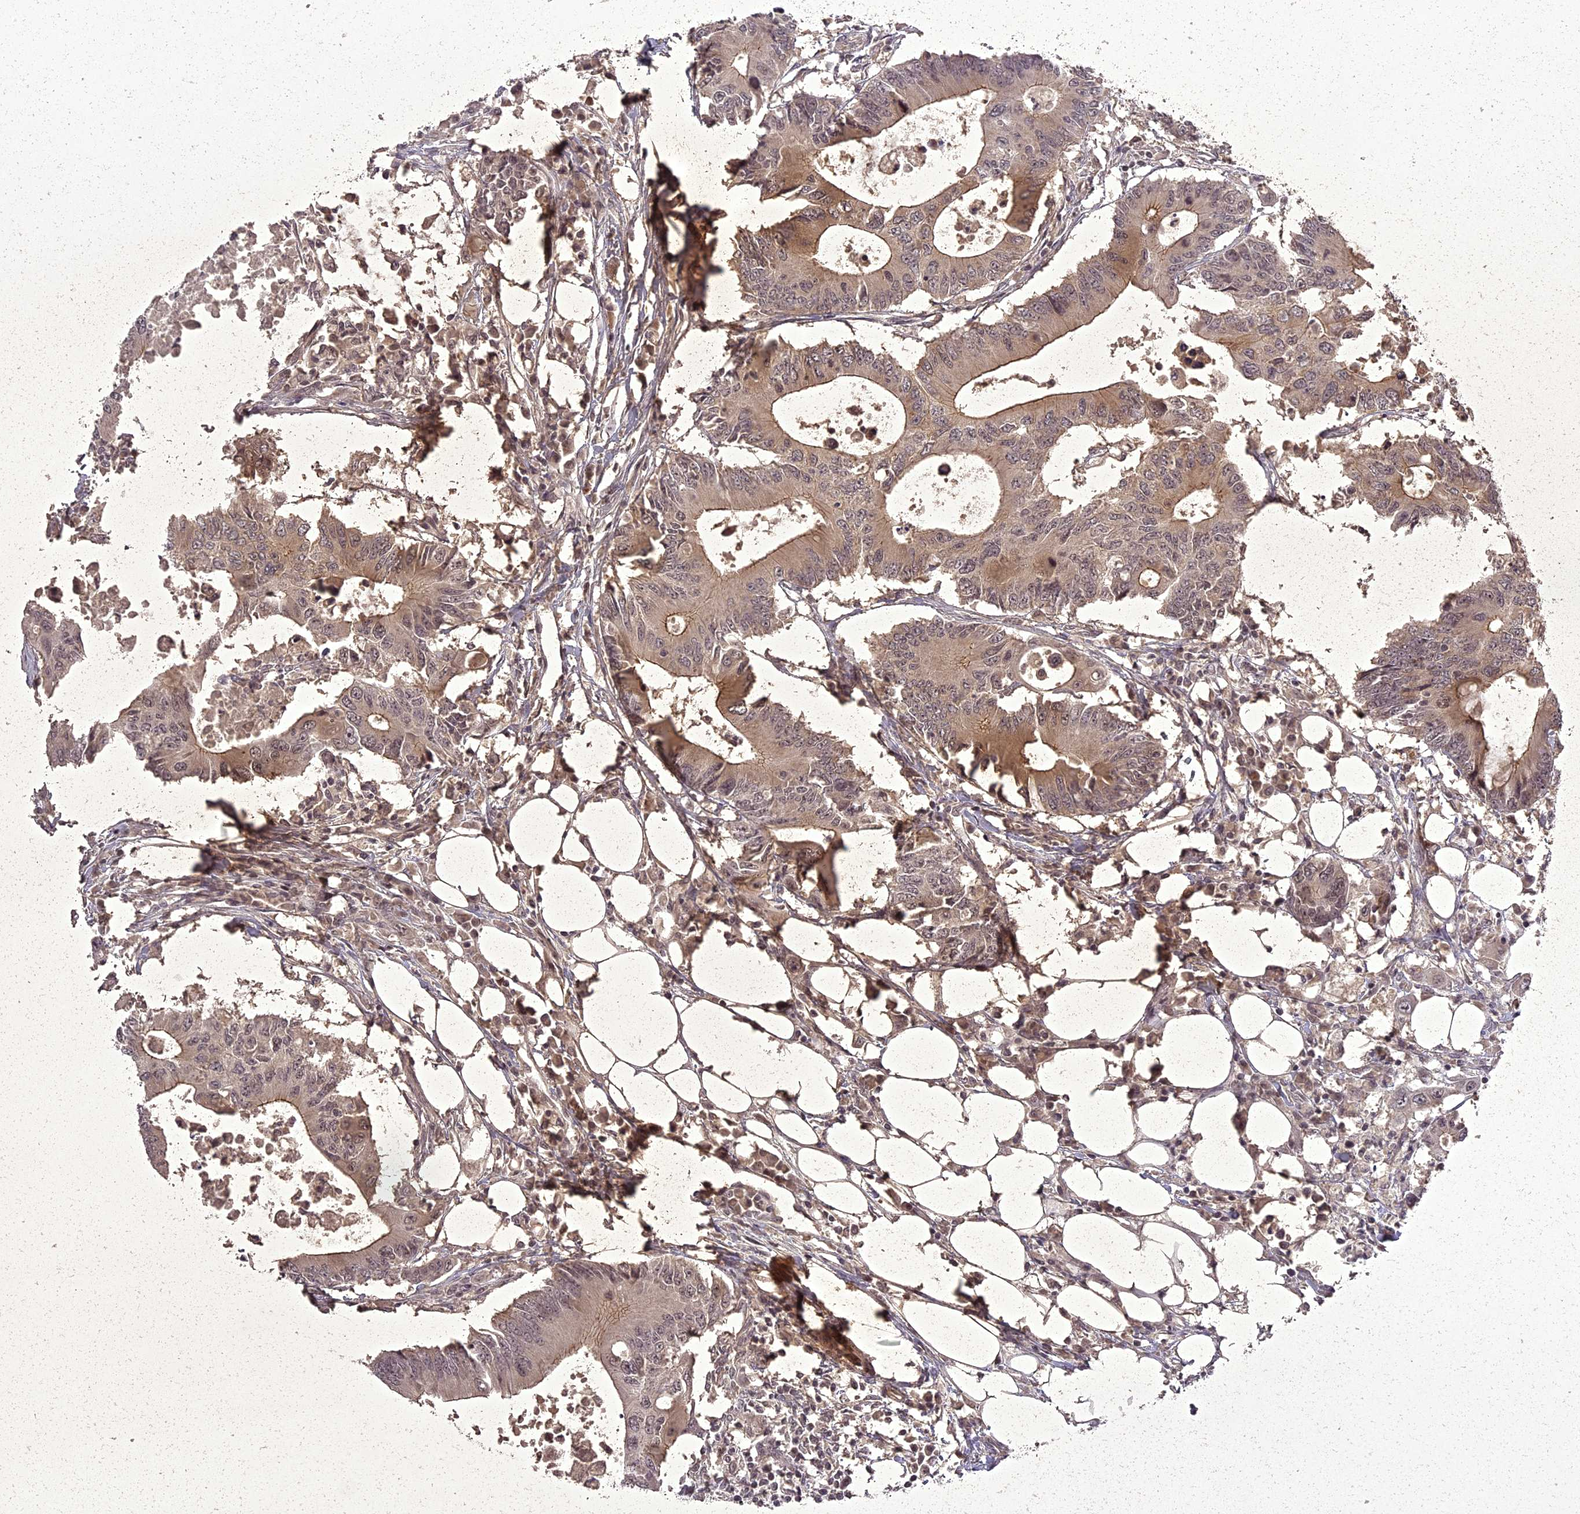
{"staining": {"intensity": "moderate", "quantity": "25%-75%", "location": "cytoplasmic/membranous"}, "tissue": "colorectal cancer", "cell_type": "Tumor cells", "image_type": "cancer", "snomed": [{"axis": "morphology", "description": "Adenocarcinoma, NOS"}, {"axis": "topography", "description": "Colon"}], "caption": "Tumor cells display moderate cytoplasmic/membranous staining in about 25%-75% of cells in colorectal adenocarcinoma. Nuclei are stained in blue.", "gene": "ING5", "patient": {"sex": "male", "age": 71}}